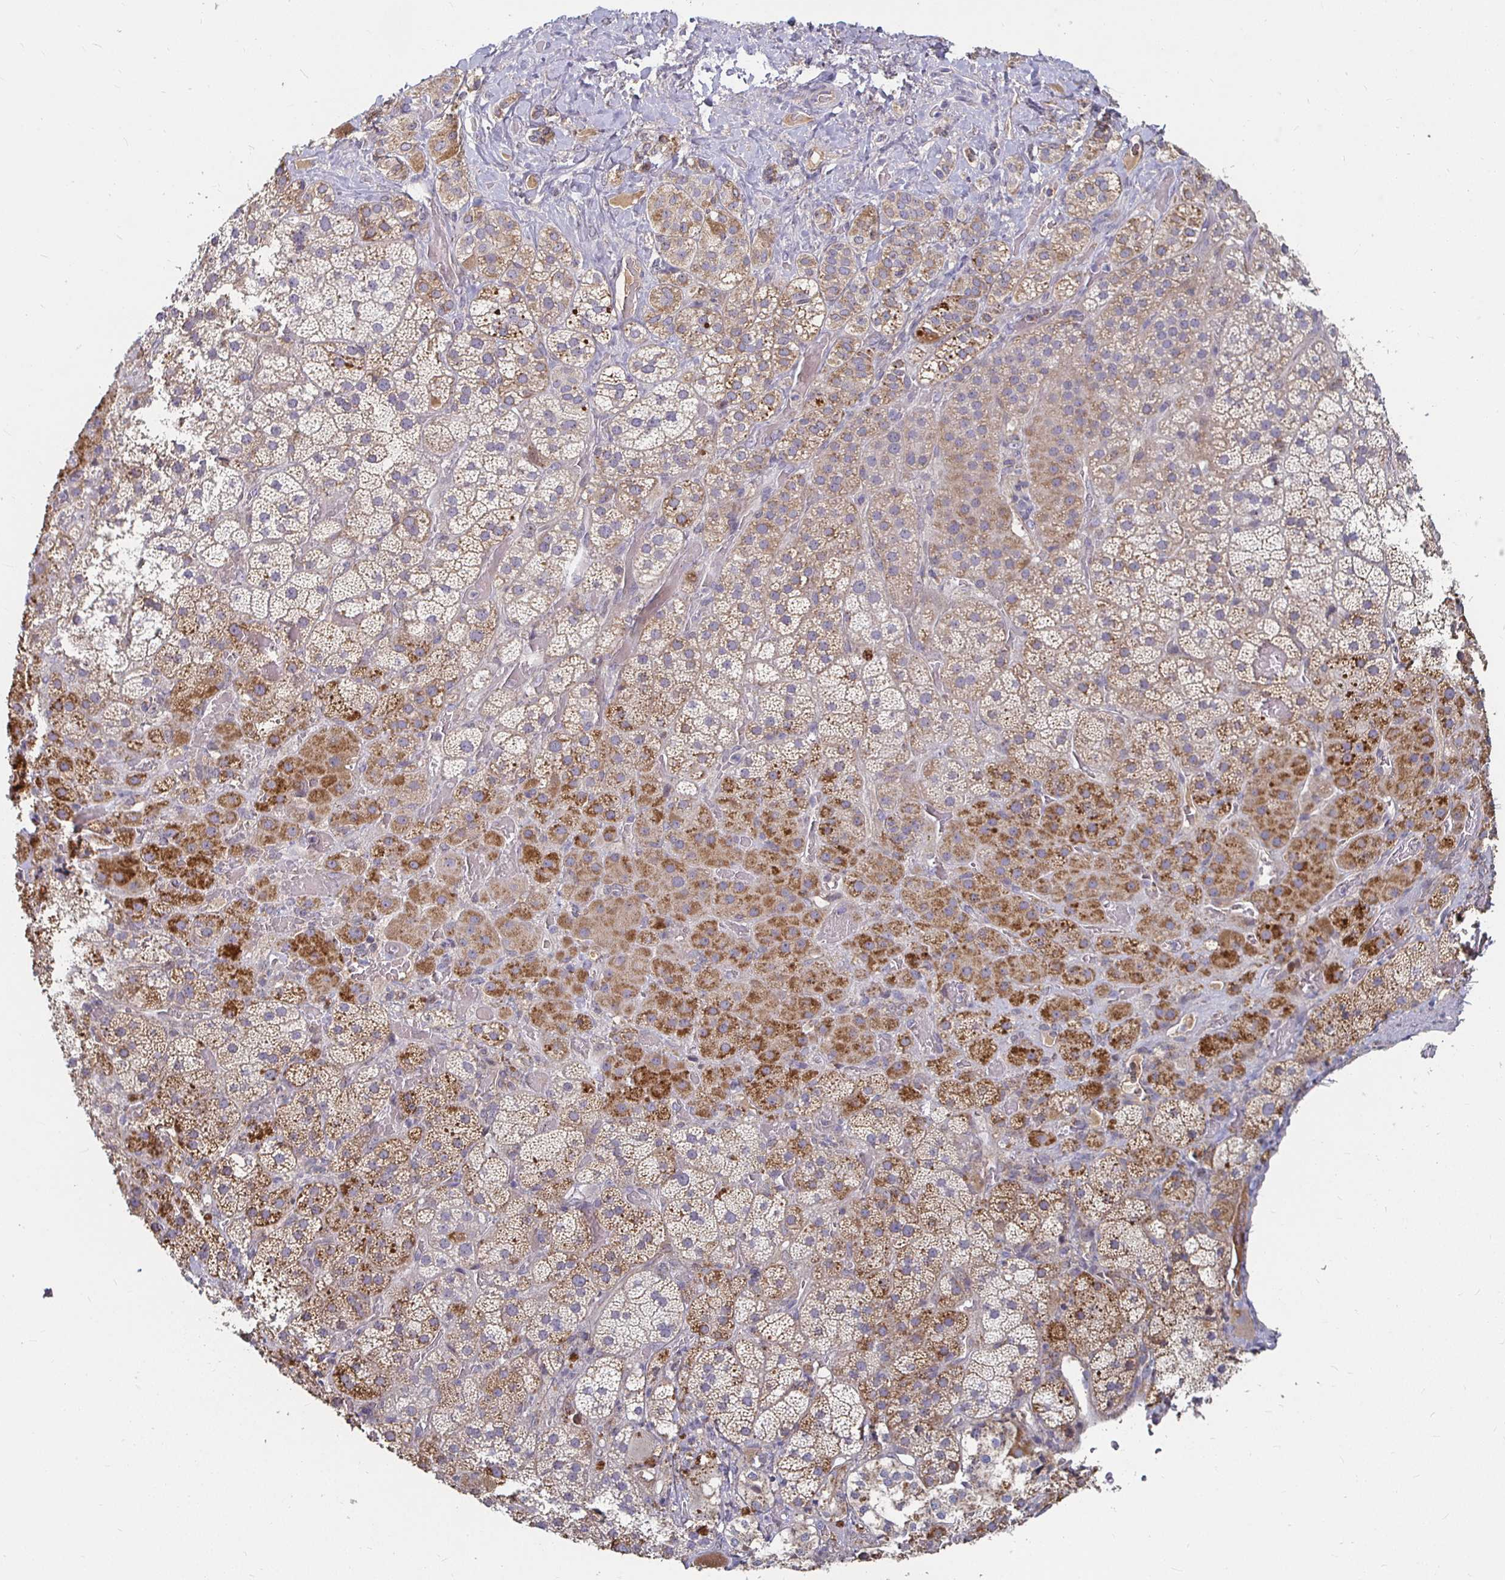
{"staining": {"intensity": "strong", "quantity": "25%-75%", "location": "cytoplasmic/membranous"}, "tissue": "adrenal gland", "cell_type": "Glandular cells", "image_type": "normal", "snomed": [{"axis": "morphology", "description": "Normal tissue, NOS"}, {"axis": "topography", "description": "Adrenal gland"}], "caption": "High-magnification brightfield microscopy of benign adrenal gland stained with DAB (3,3'-diaminobenzidine) (brown) and counterstained with hematoxylin (blue). glandular cells exhibit strong cytoplasmic/membranous positivity is present in about25%-75% of cells. (IHC, brightfield microscopy, high magnification).", "gene": "RNF144B", "patient": {"sex": "male", "age": 57}}